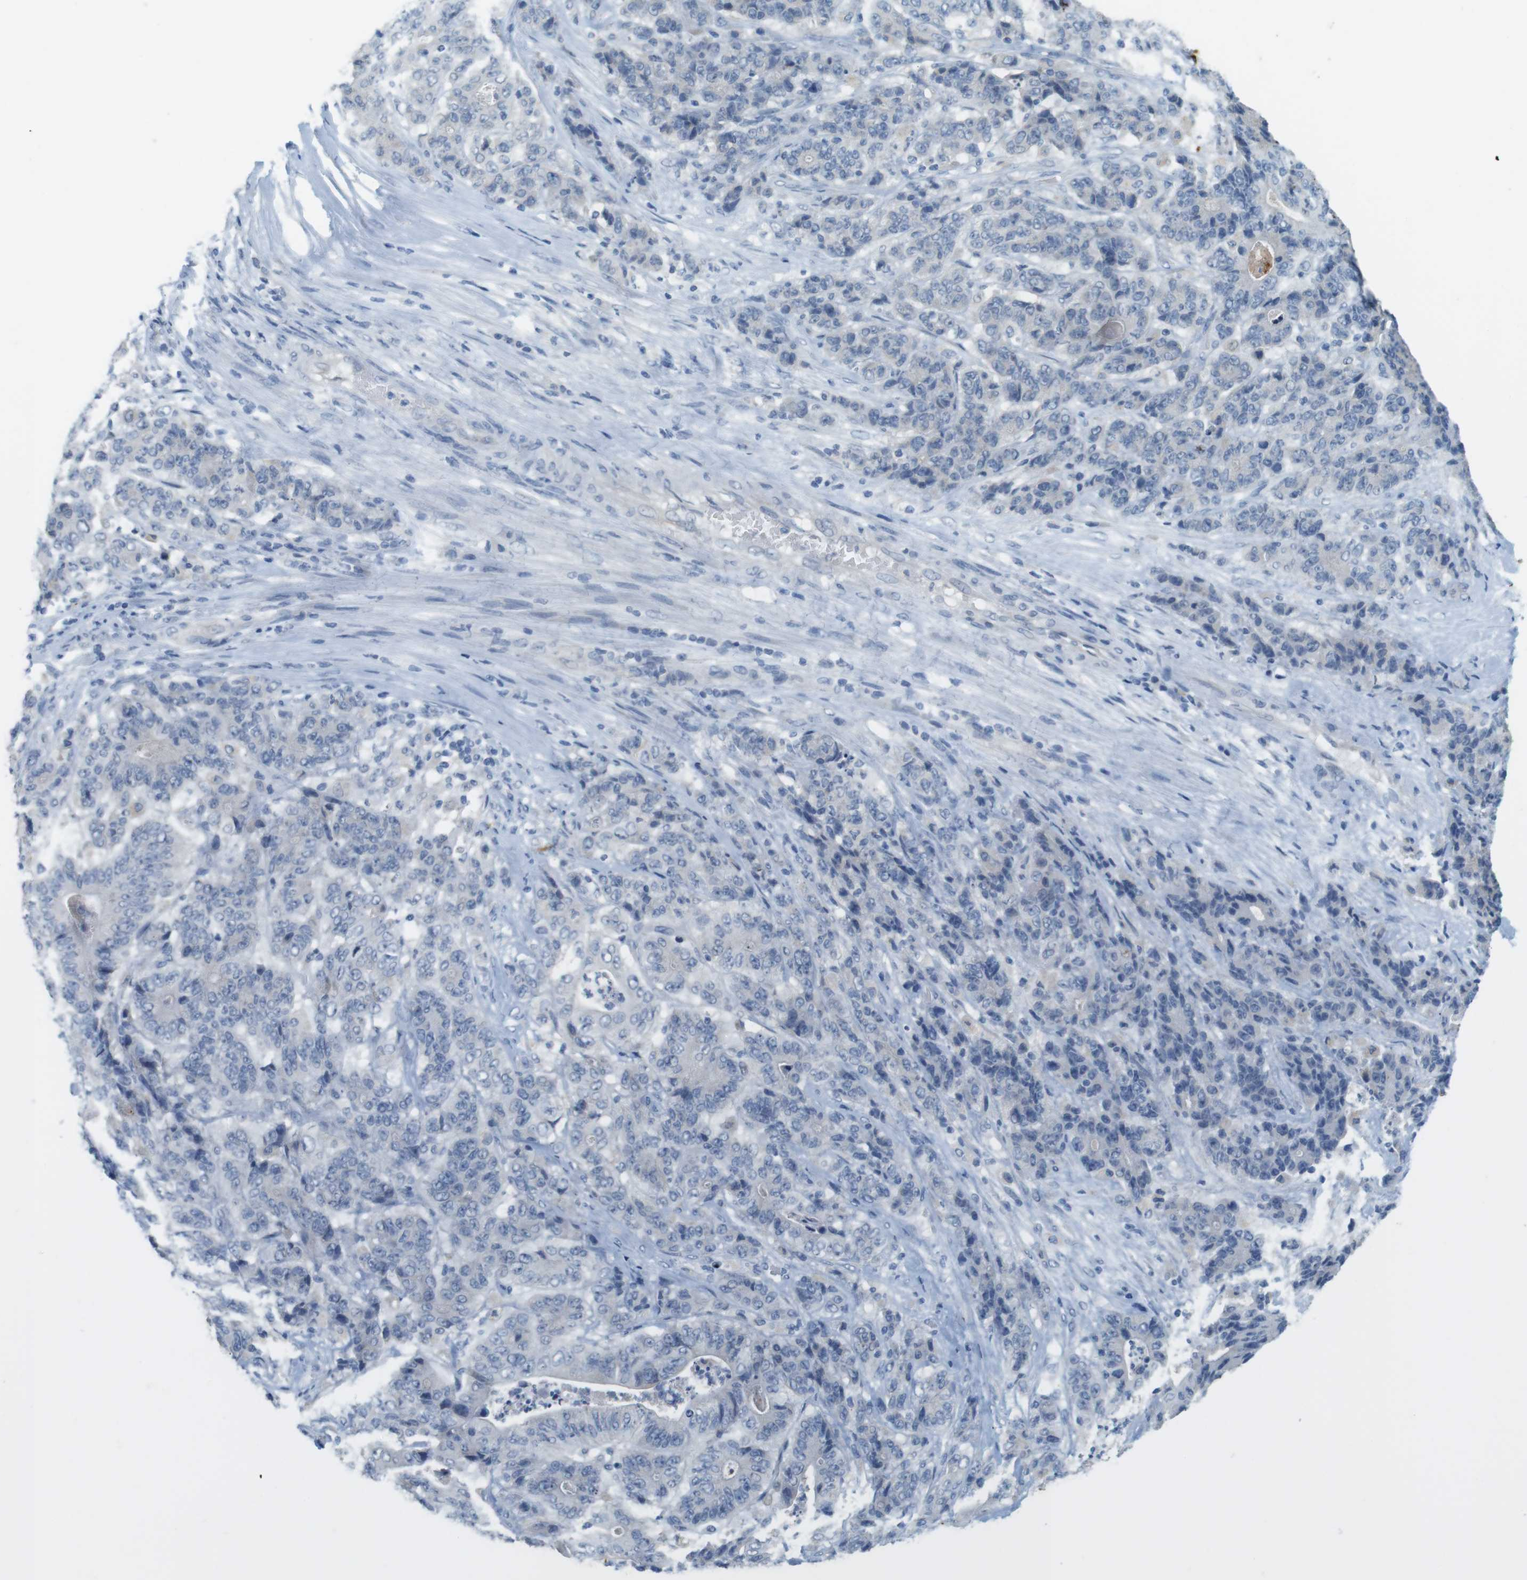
{"staining": {"intensity": "weak", "quantity": "<25%", "location": "cytoplasmic/membranous"}, "tissue": "stomach cancer", "cell_type": "Tumor cells", "image_type": "cancer", "snomed": [{"axis": "morphology", "description": "Adenocarcinoma, NOS"}, {"axis": "topography", "description": "Stomach"}], "caption": "Immunohistochemistry of stomach cancer shows no staining in tumor cells. Nuclei are stained in blue.", "gene": "MUC5B", "patient": {"sex": "female", "age": 73}}